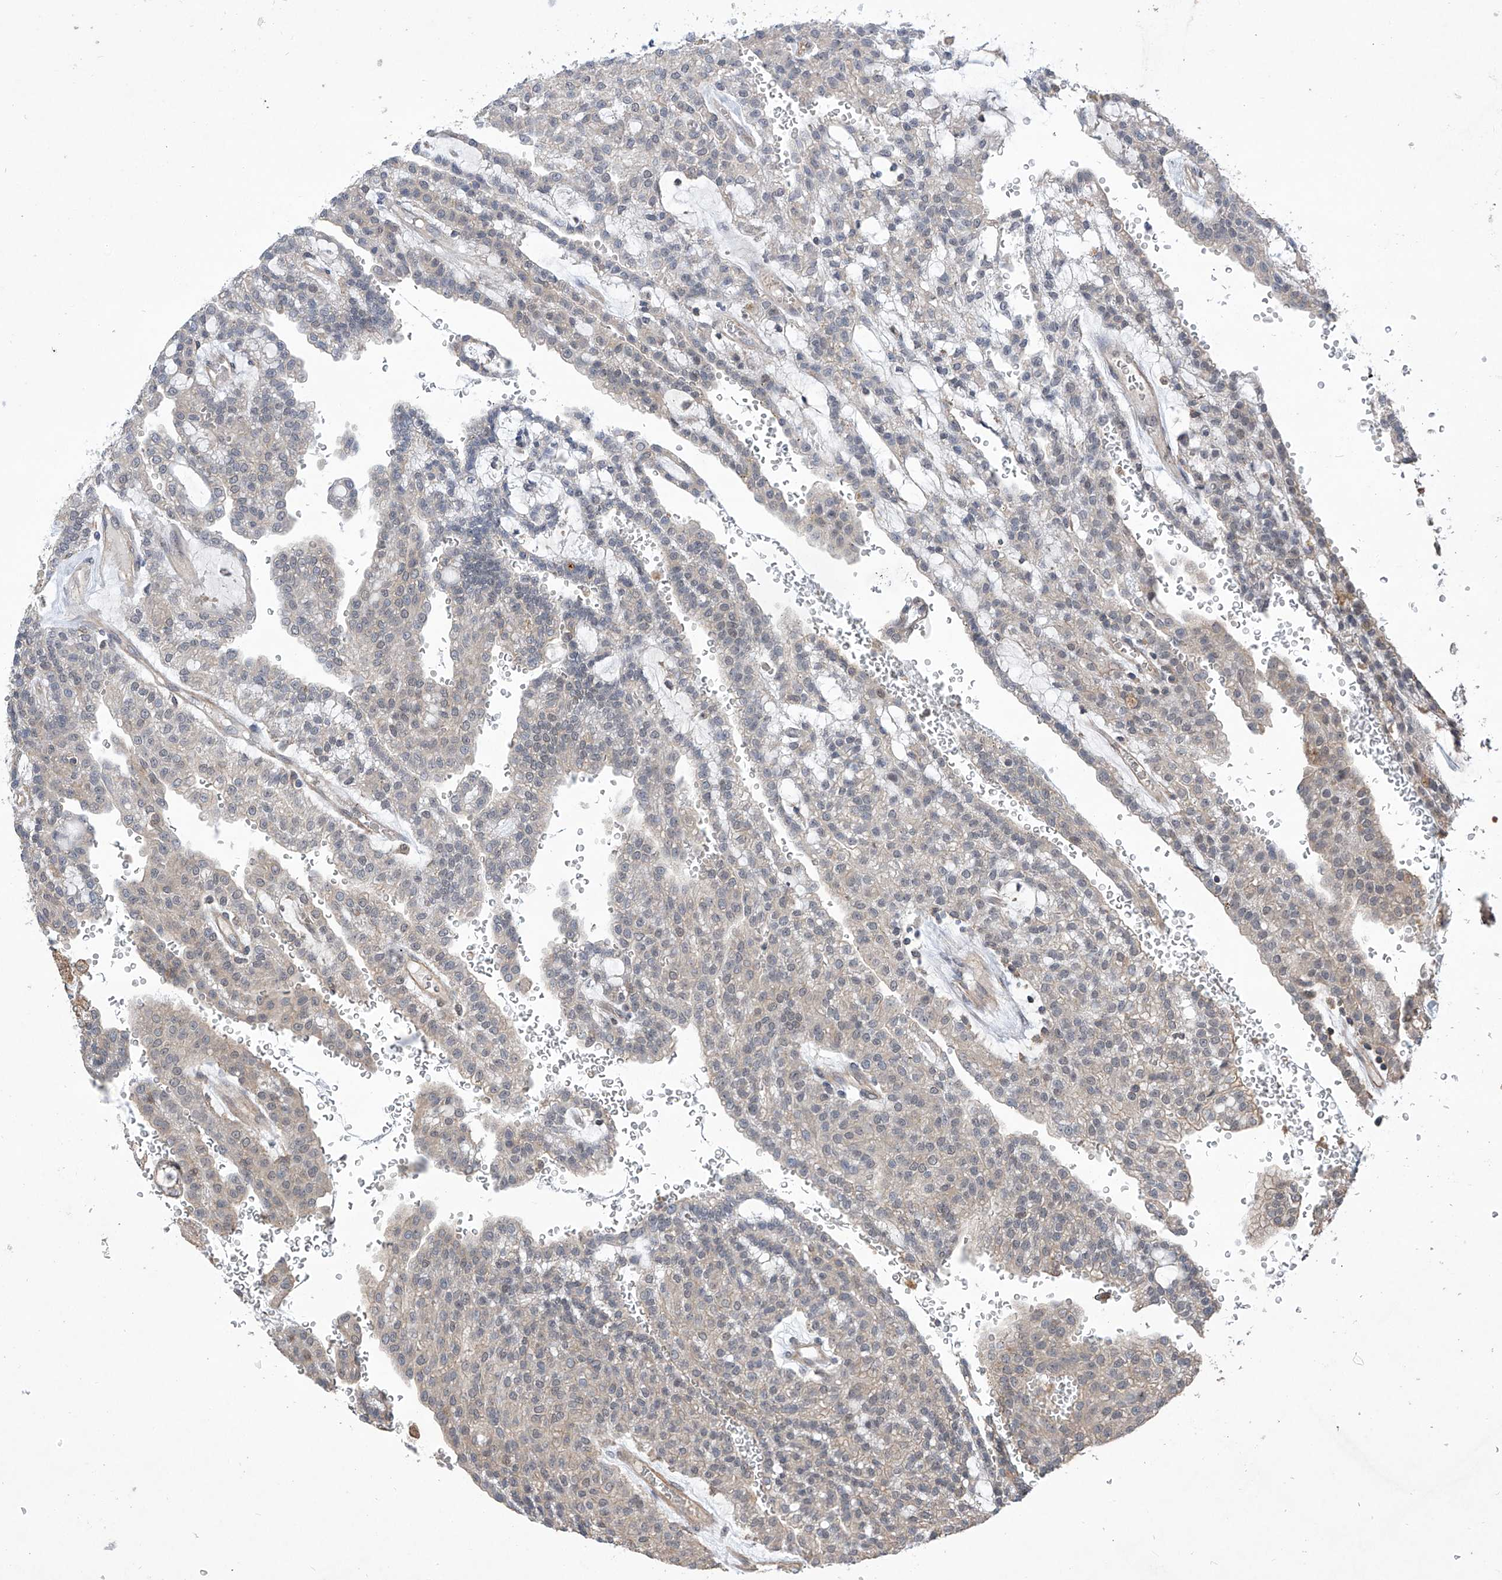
{"staining": {"intensity": "weak", "quantity": "<25%", "location": "cytoplasmic/membranous"}, "tissue": "renal cancer", "cell_type": "Tumor cells", "image_type": "cancer", "snomed": [{"axis": "morphology", "description": "Adenocarcinoma, NOS"}, {"axis": "topography", "description": "Kidney"}], "caption": "Immunohistochemistry (IHC) micrograph of neoplastic tissue: renal adenocarcinoma stained with DAB (3,3'-diaminobenzidine) exhibits no significant protein positivity in tumor cells.", "gene": "KIFC2", "patient": {"sex": "male", "age": 63}}